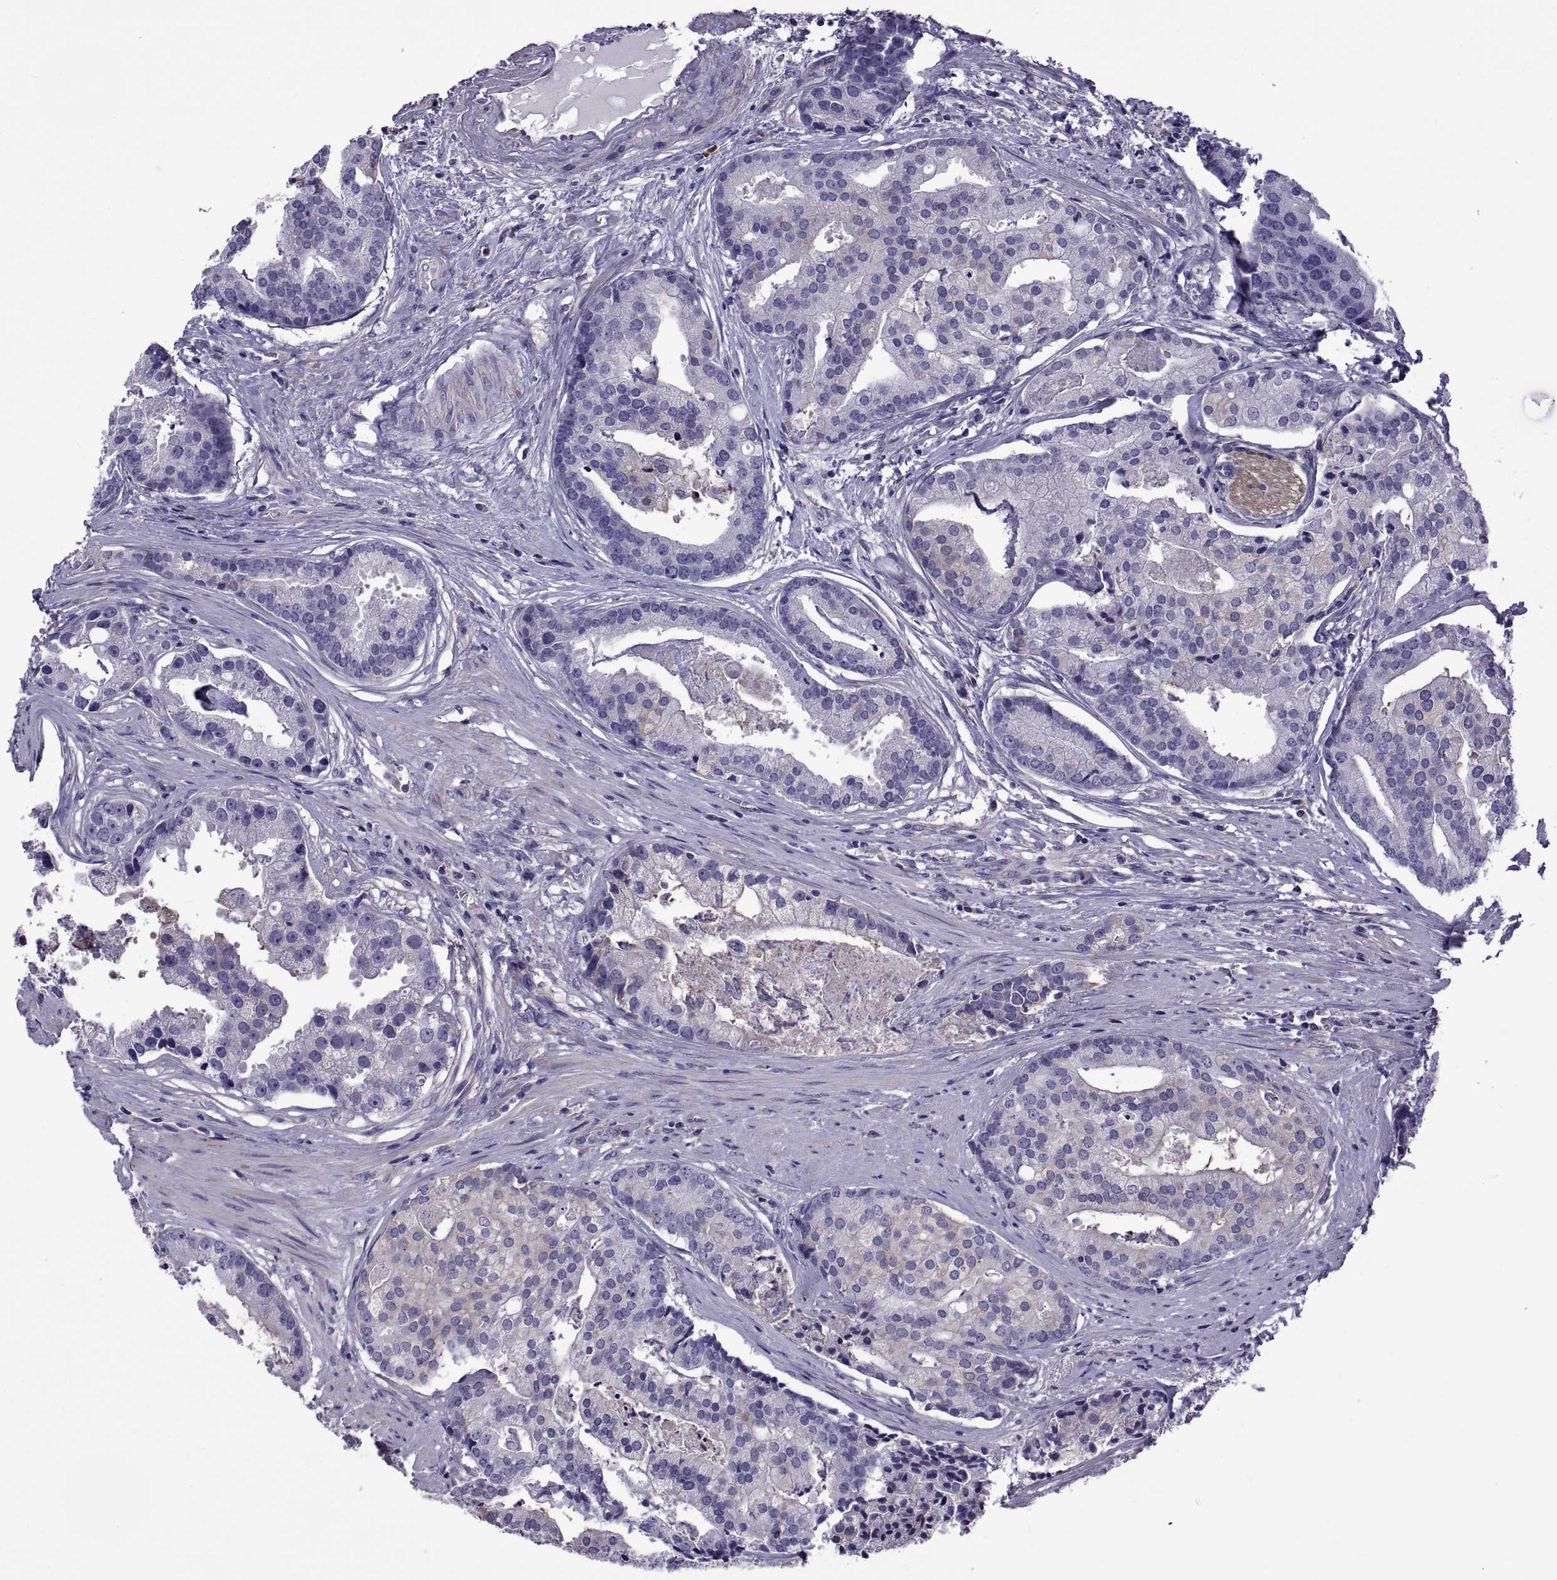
{"staining": {"intensity": "negative", "quantity": "none", "location": "none"}, "tissue": "prostate cancer", "cell_type": "Tumor cells", "image_type": "cancer", "snomed": [{"axis": "morphology", "description": "Adenocarcinoma, NOS"}, {"axis": "topography", "description": "Prostate and seminal vesicle, NOS"}, {"axis": "topography", "description": "Prostate"}], "caption": "The photomicrograph reveals no staining of tumor cells in adenocarcinoma (prostate).", "gene": "TMC3", "patient": {"sex": "male", "age": 44}}